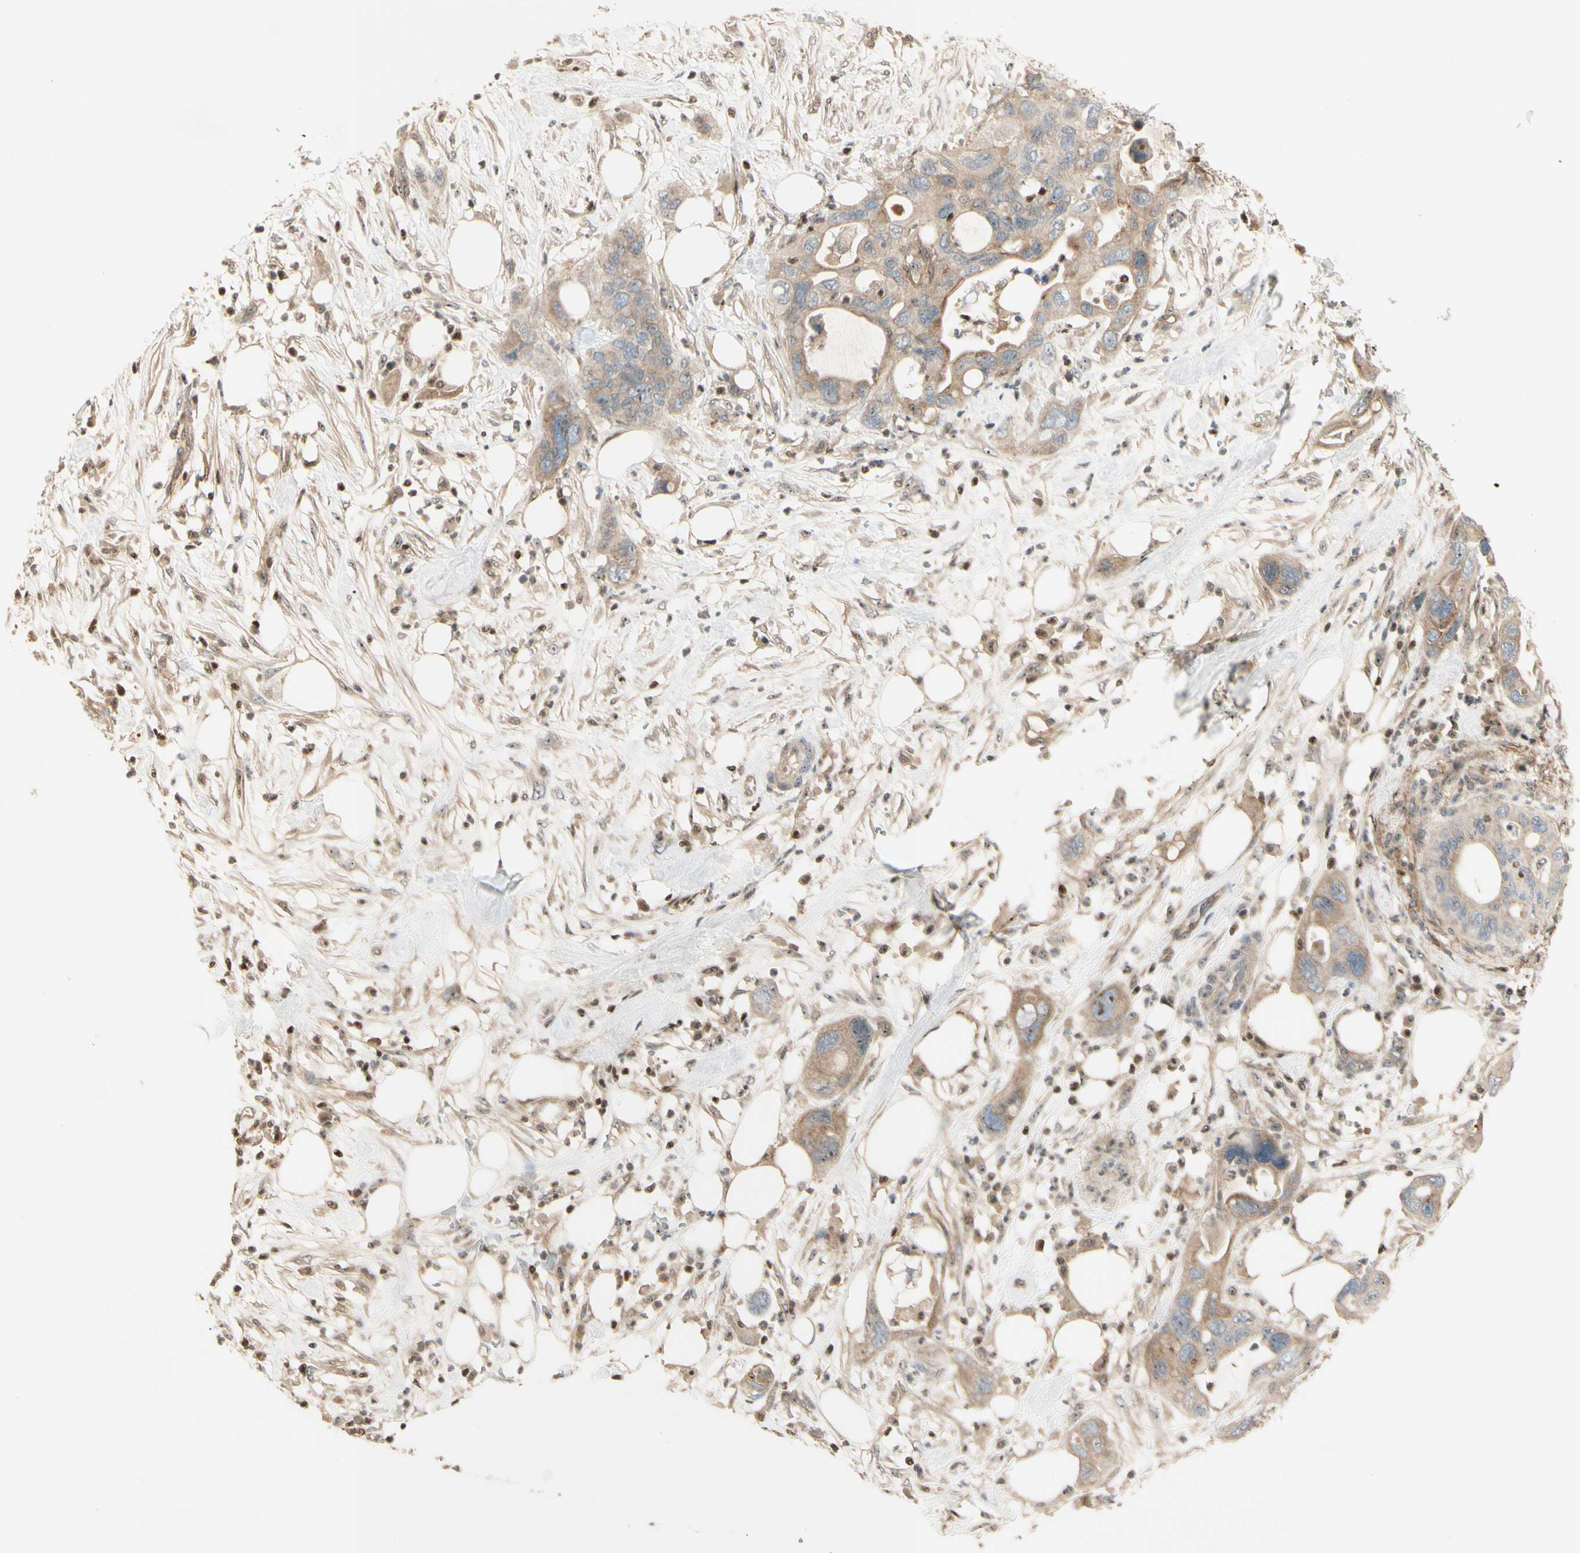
{"staining": {"intensity": "weak", "quantity": ">75%", "location": "cytoplasmic/membranous"}, "tissue": "pancreatic cancer", "cell_type": "Tumor cells", "image_type": "cancer", "snomed": [{"axis": "morphology", "description": "Adenocarcinoma, NOS"}, {"axis": "topography", "description": "Pancreas"}], "caption": "DAB (3,3'-diaminobenzidine) immunohistochemical staining of adenocarcinoma (pancreatic) displays weak cytoplasmic/membranous protein staining in approximately >75% of tumor cells. (IHC, brightfield microscopy, high magnification).", "gene": "NFYA", "patient": {"sex": "female", "age": 71}}